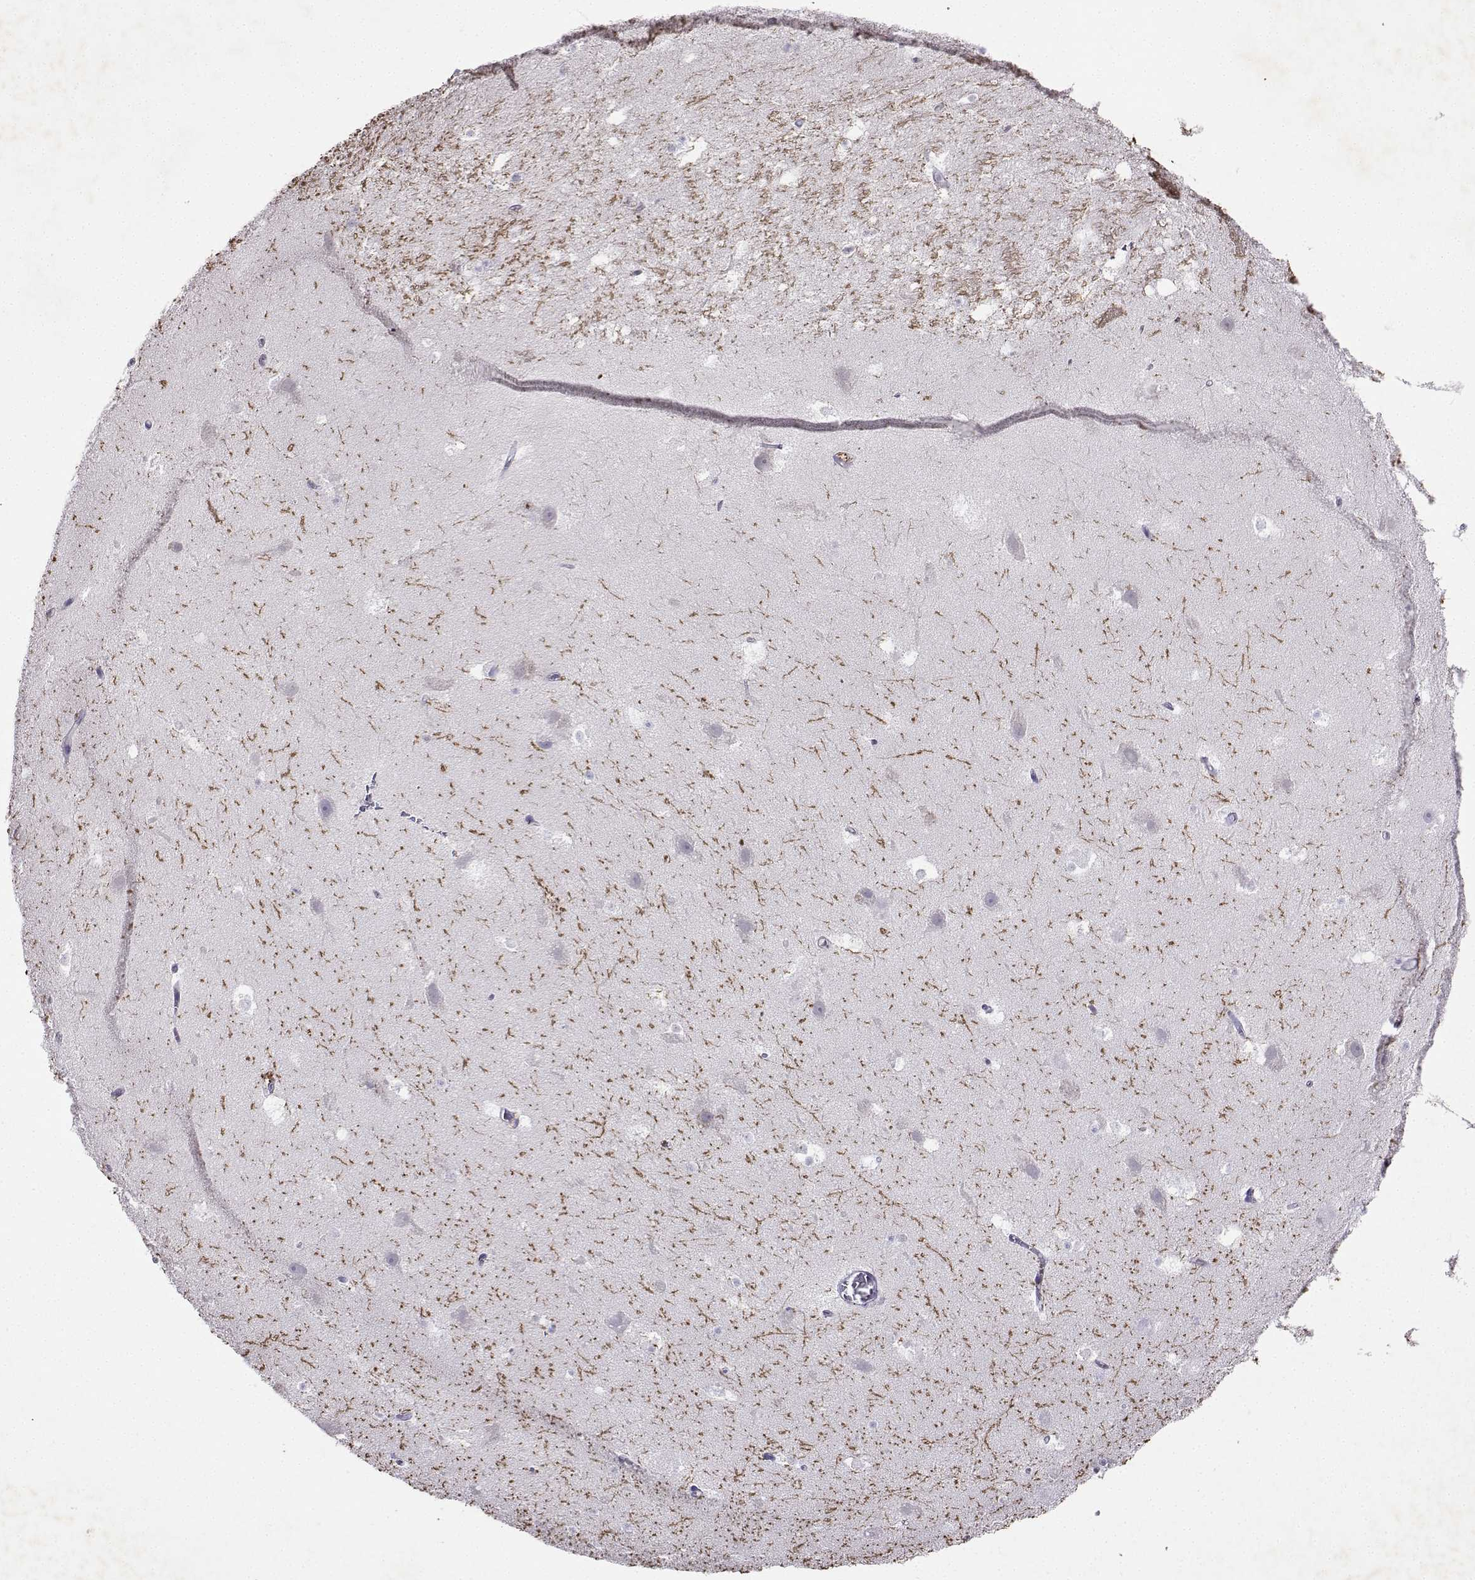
{"staining": {"intensity": "negative", "quantity": "none", "location": "none"}, "tissue": "hippocampus", "cell_type": "Glial cells", "image_type": "normal", "snomed": [{"axis": "morphology", "description": "Normal tissue, NOS"}, {"axis": "topography", "description": "Hippocampus"}], "caption": "This is an IHC histopathology image of unremarkable hippocampus. There is no staining in glial cells.", "gene": "GRIK4", "patient": {"sex": "male", "age": 26}}